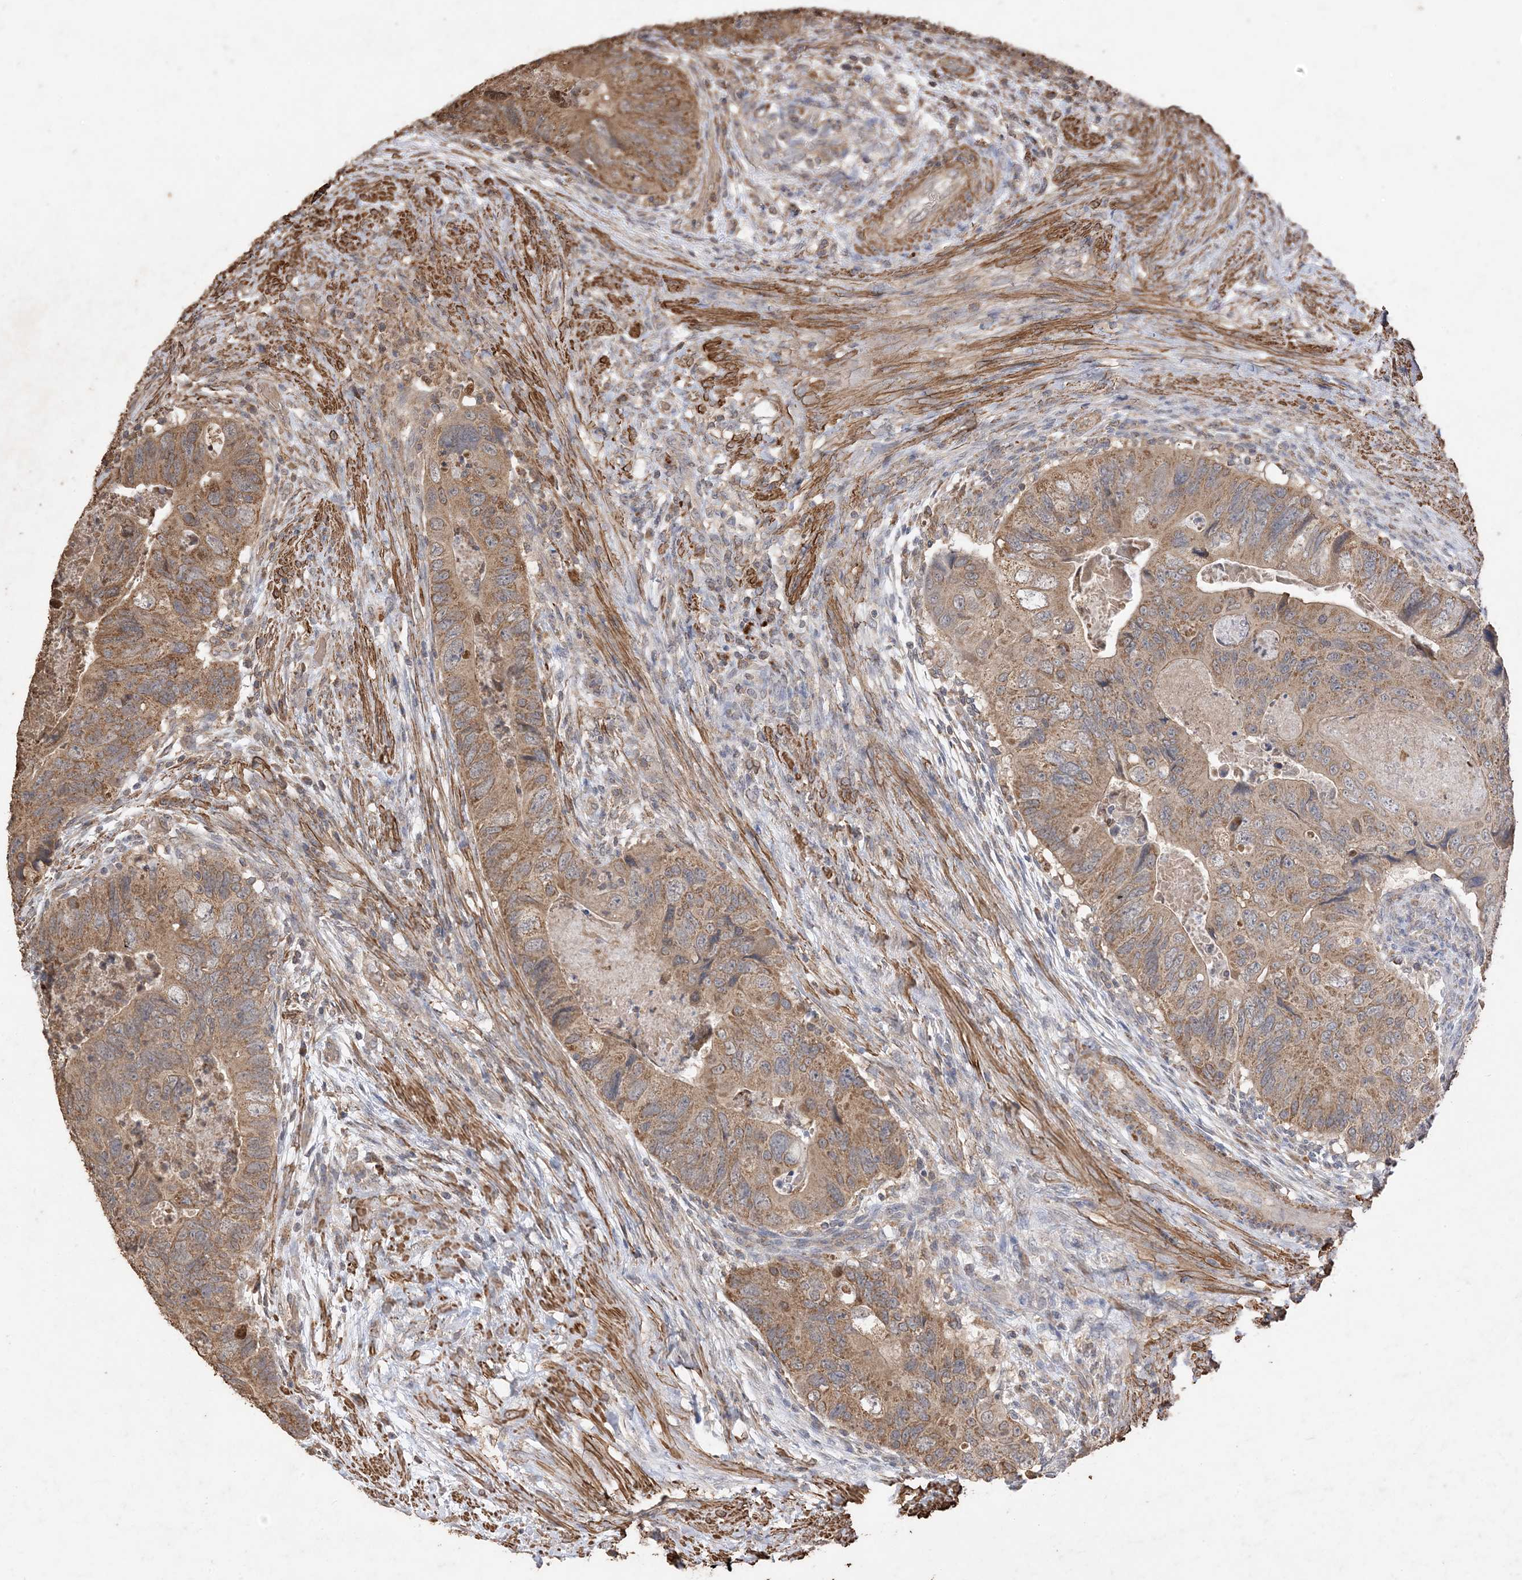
{"staining": {"intensity": "moderate", "quantity": ">75%", "location": "cytoplasmic/membranous"}, "tissue": "colorectal cancer", "cell_type": "Tumor cells", "image_type": "cancer", "snomed": [{"axis": "morphology", "description": "Adenocarcinoma, NOS"}, {"axis": "topography", "description": "Rectum"}], "caption": "This image exhibits immunohistochemistry staining of human adenocarcinoma (colorectal), with medium moderate cytoplasmic/membranous expression in about >75% of tumor cells.", "gene": "HPS4", "patient": {"sex": "male", "age": 63}}